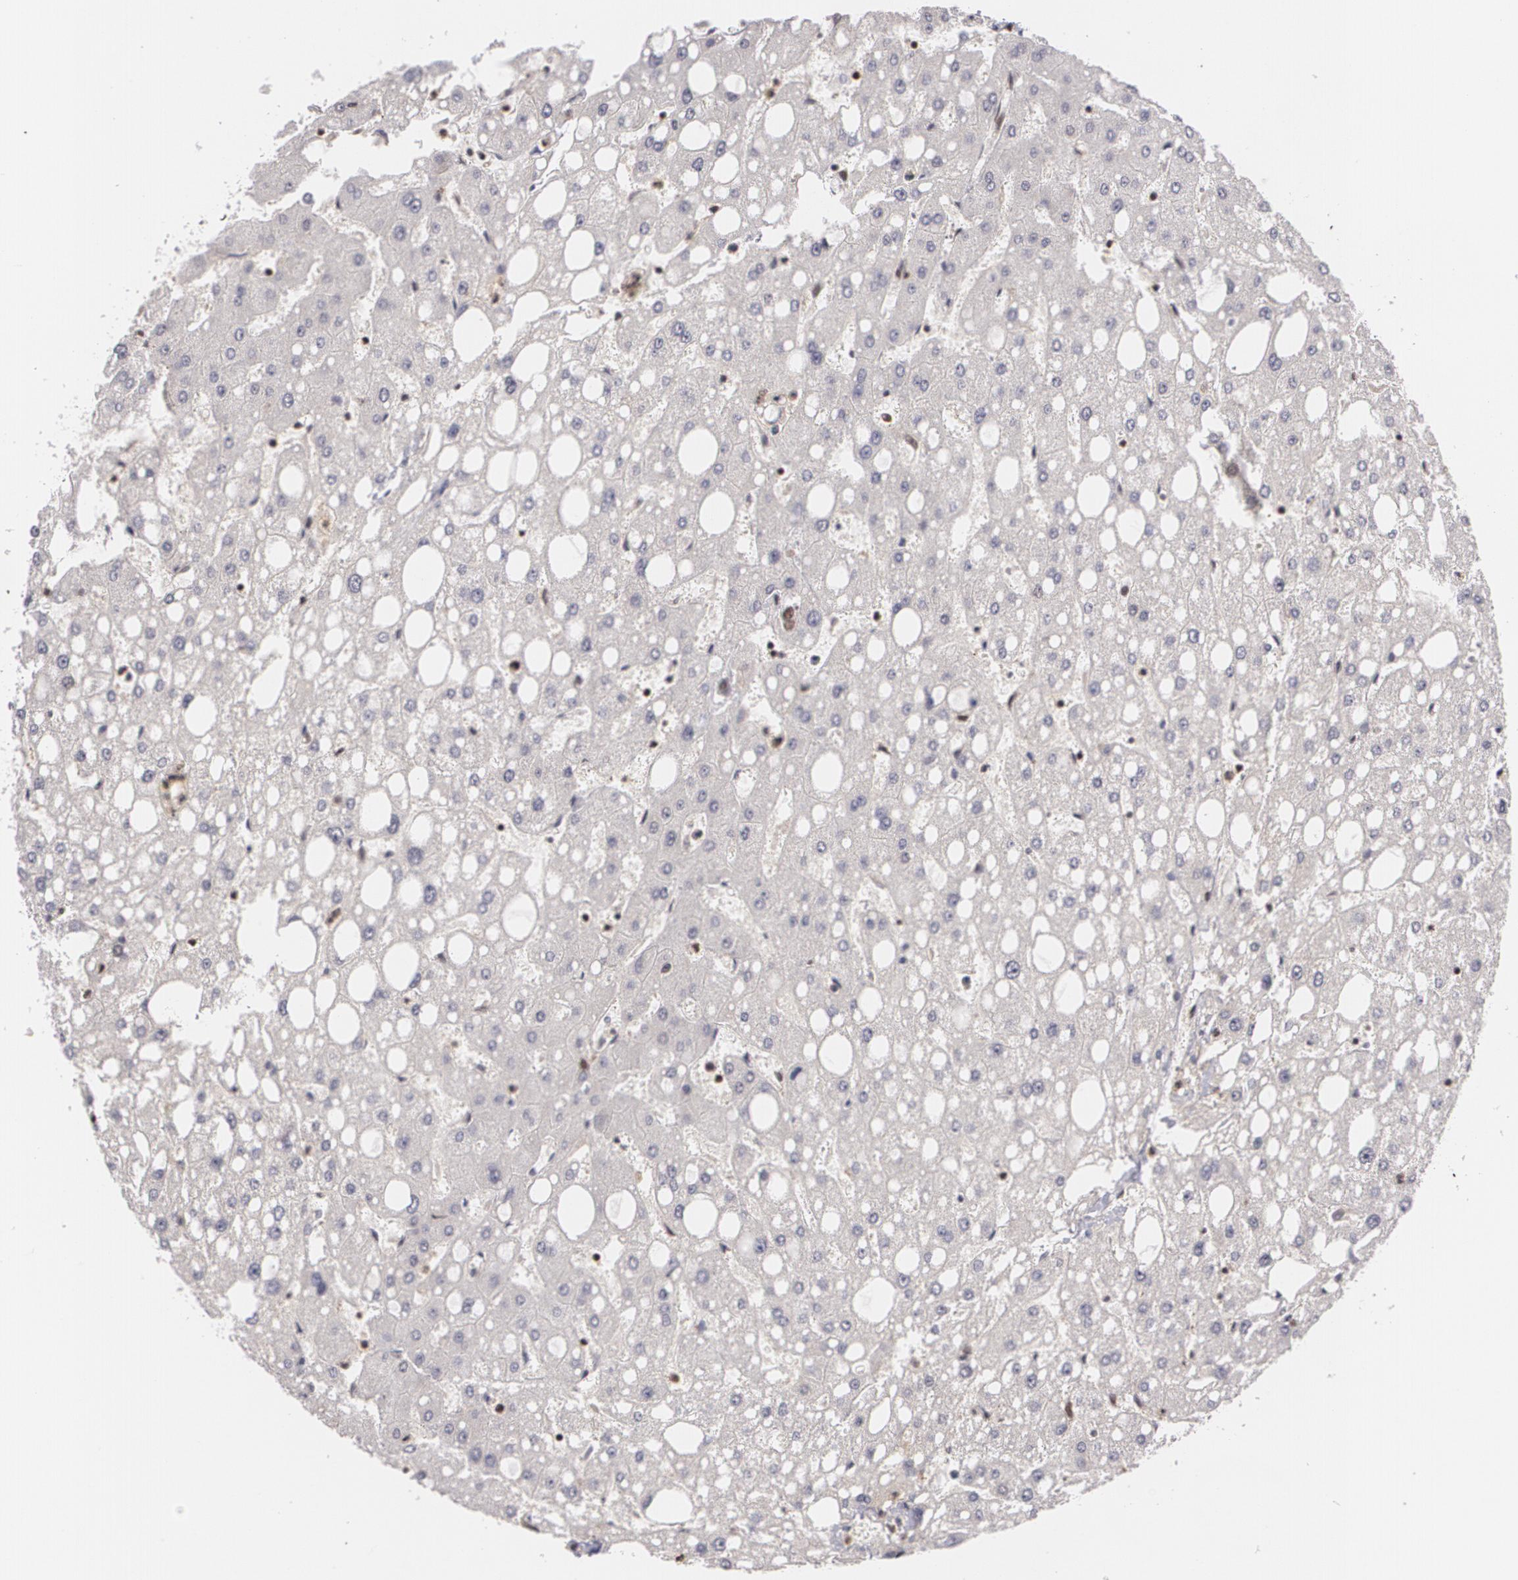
{"staining": {"intensity": "weak", "quantity": ">75%", "location": "nuclear"}, "tissue": "liver", "cell_type": "Cholangiocytes", "image_type": "normal", "snomed": [{"axis": "morphology", "description": "Normal tissue, NOS"}, {"axis": "topography", "description": "Liver"}], "caption": "Liver stained with immunohistochemistry shows weak nuclear expression in about >75% of cholangiocytes.", "gene": "MXD1", "patient": {"sex": "male", "age": 49}}